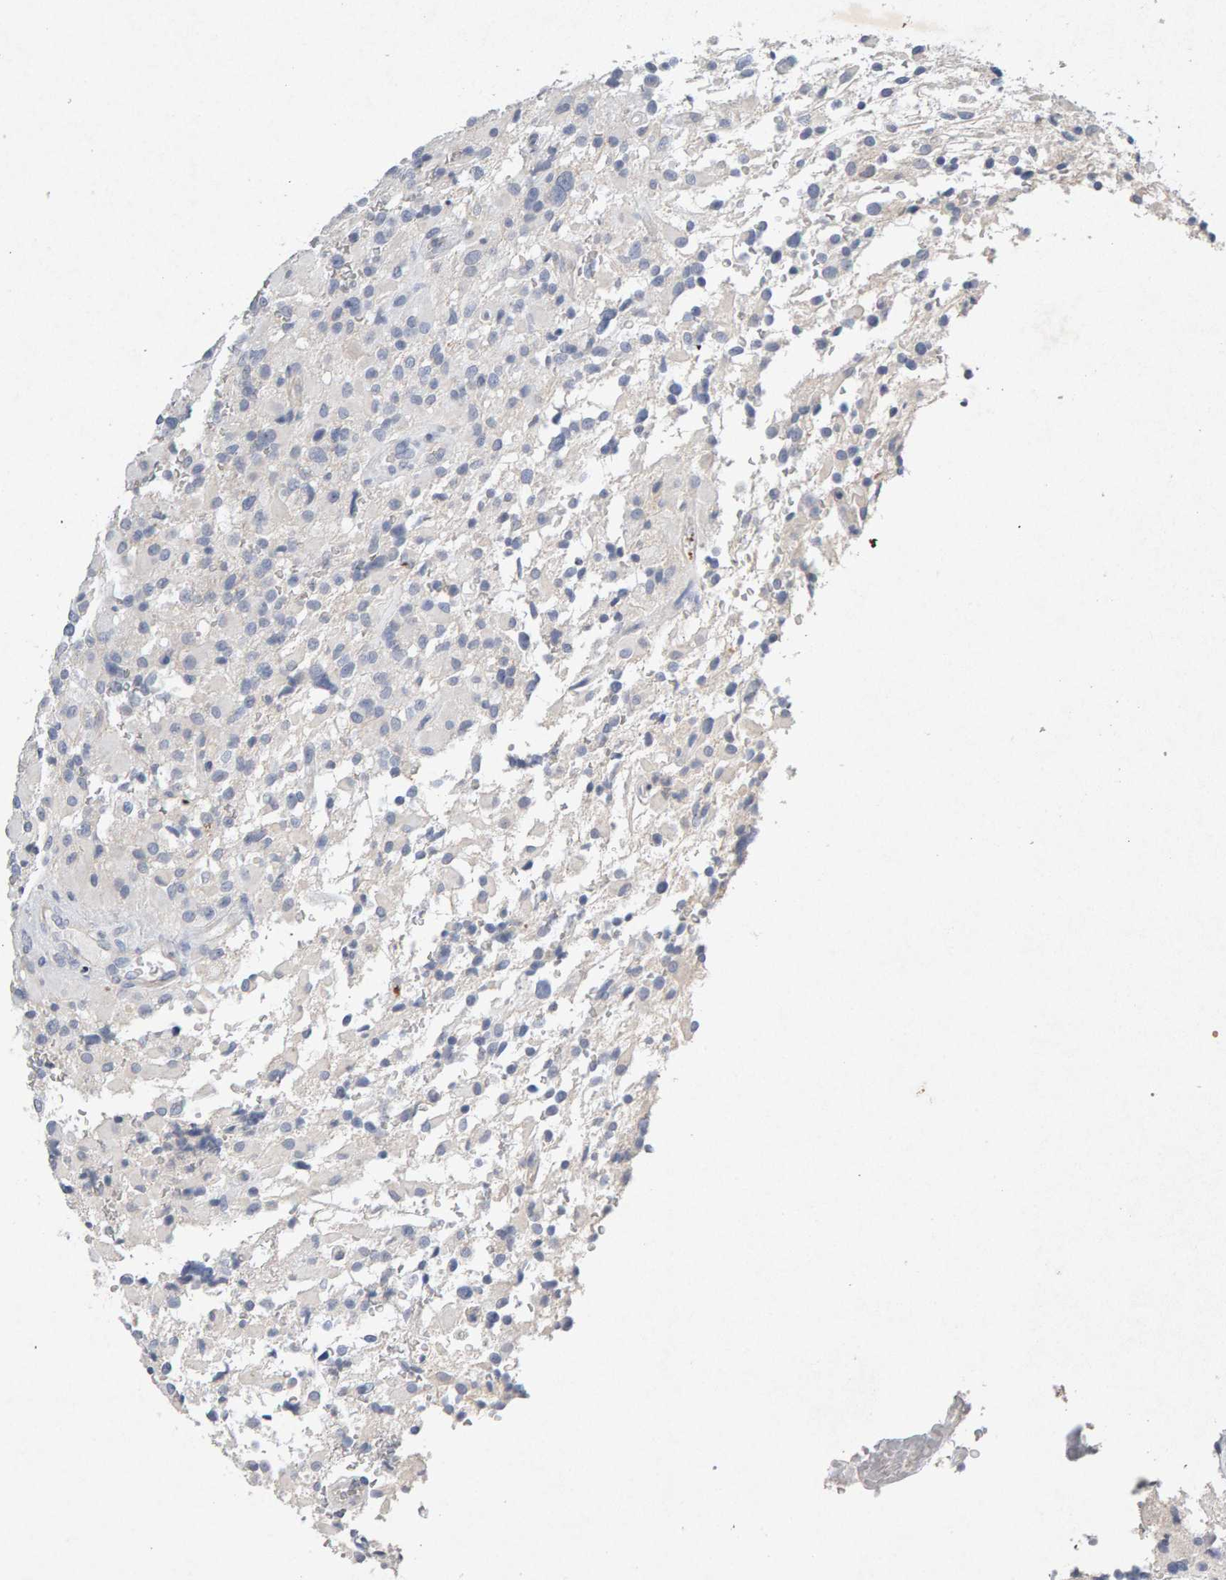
{"staining": {"intensity": "negative", "quantity": "none", "location": "none"}, "tissue": "glioma", "cell_type": "Tumor cells", "image_type": "cancer", "snomed": [{"axis": "morphology", "description": "Glioma, malignant, High grade"}, {"axis": "topography", "description": "Brain"}], "caption": "High-grade glioma (malignant) was stained to show a protein in brown. There is no significant staining in tumor cells.", "gene": "PTPRM", "patient": {"sex": "male", "age": 71}}